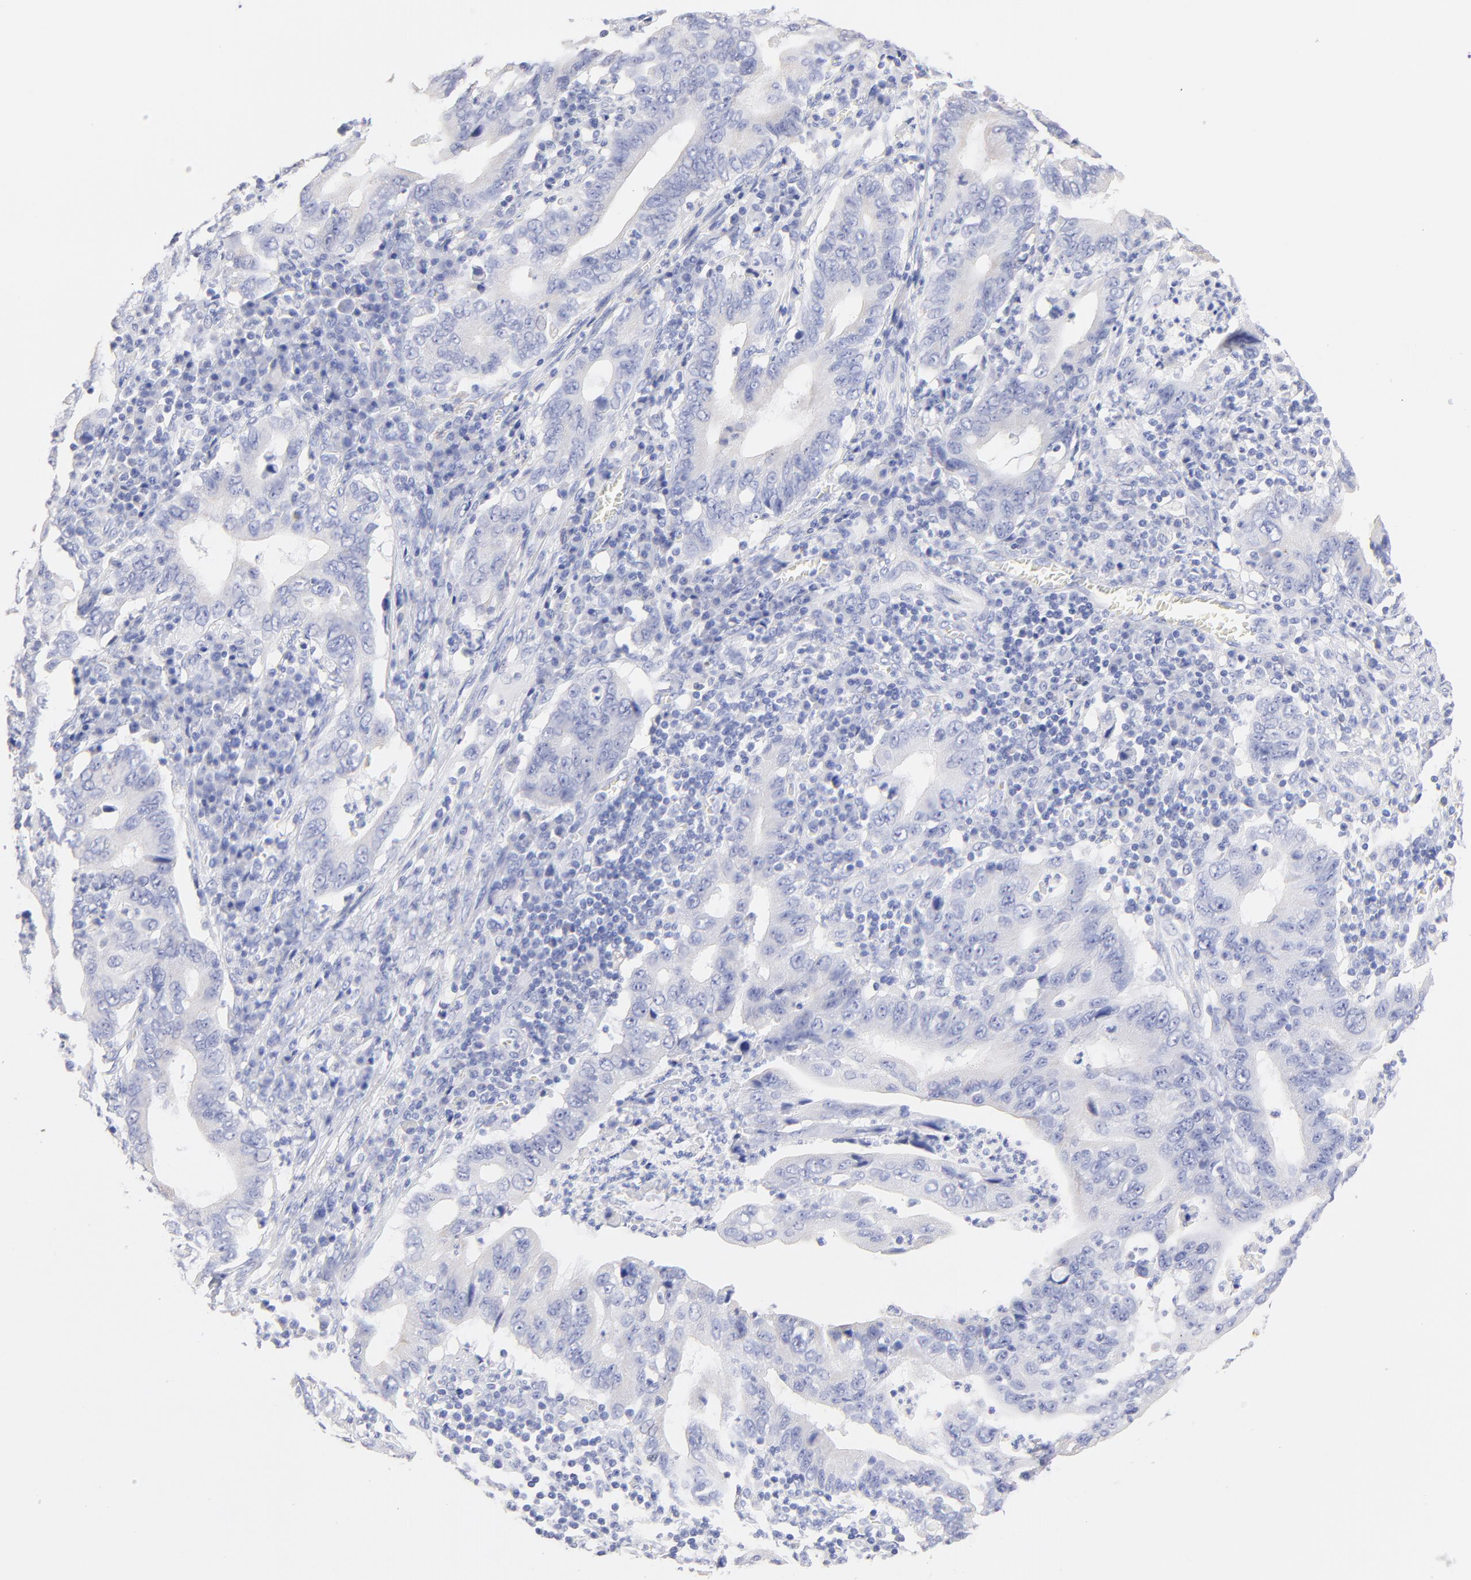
{"staining": {"intensity": "weak", "quantity": "<25%", "location": "cytoplasmic/membranous"}, "tissue": "stomach cancer", "cell_type": "Tumor cells", "image_type": "cancer", "snomed": [{"axis": "morphology", "description": "Adenocarcinoma, NOS"}, {"axis": "topography", "description": "Stomach, upper"}], "caption": "A high-resolution image shows immunohistochemistry (IHC) staining of adenocarcinoma (stomach), which shows no significant positivity in tumor cells.", "gene": "CFAP57", "patient": {"sex": "male", "age": 63}}